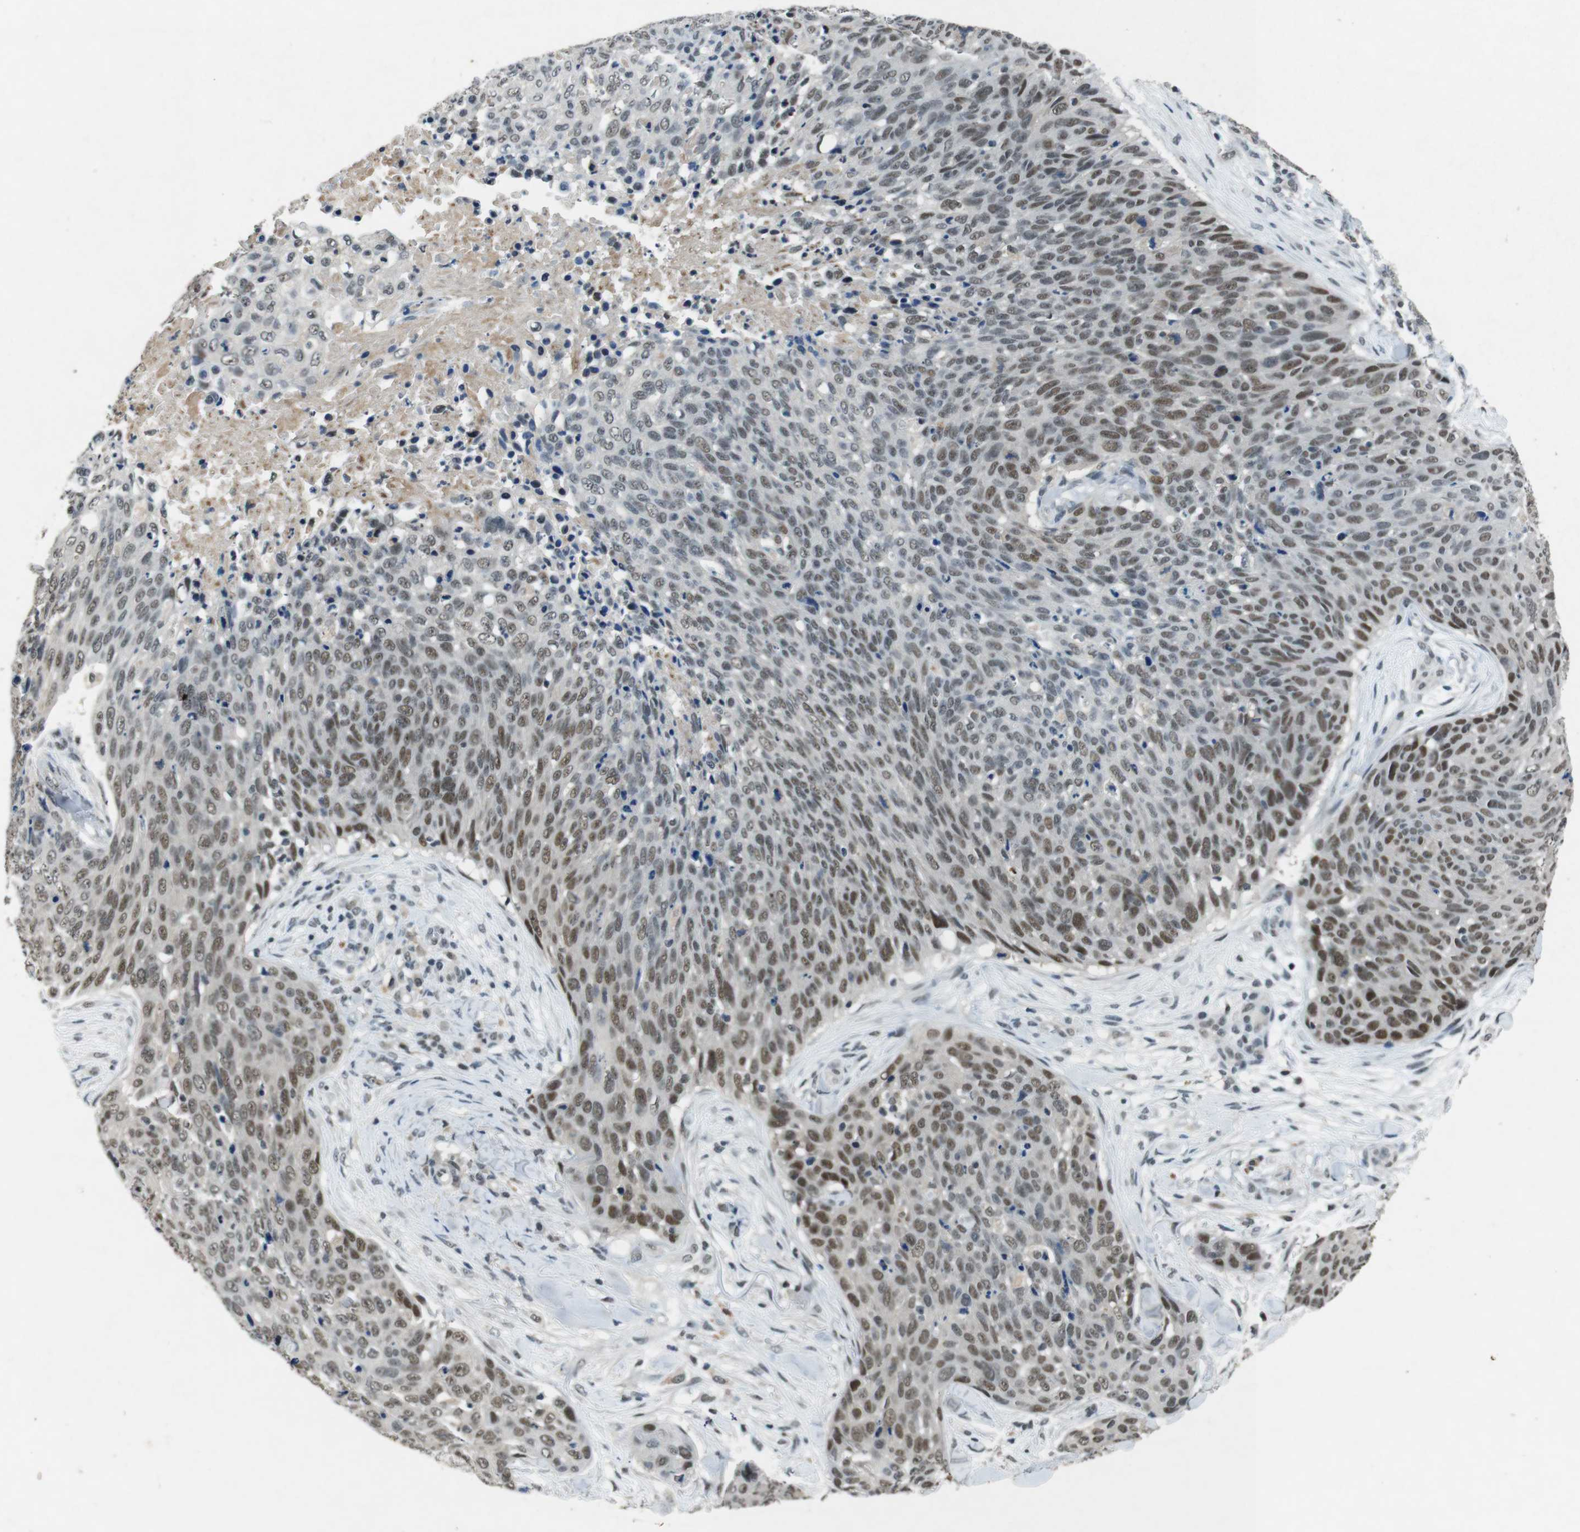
{"staining": {"intensity": "moderate", "quantity": ">75%", "location": "nuclear"}, "tissue": "skin cancer", "cell_type": "Tumor cells", "image_type": "cancer", "snomed": [{"axis": "morphology", "description": "Squamous cell carcinoma in situ, NOS"}, {"axis": "morphology", "description": "Squamous cell carcinoma, NOS"}, {"axis": "topography", "description": "Skin"}], "caption": "A brown stain shows moderate nuclear staining of a protein in skin cancer tumor cells.", "gene": "USP7", "patient": {"sex": "male", "age": 93}}